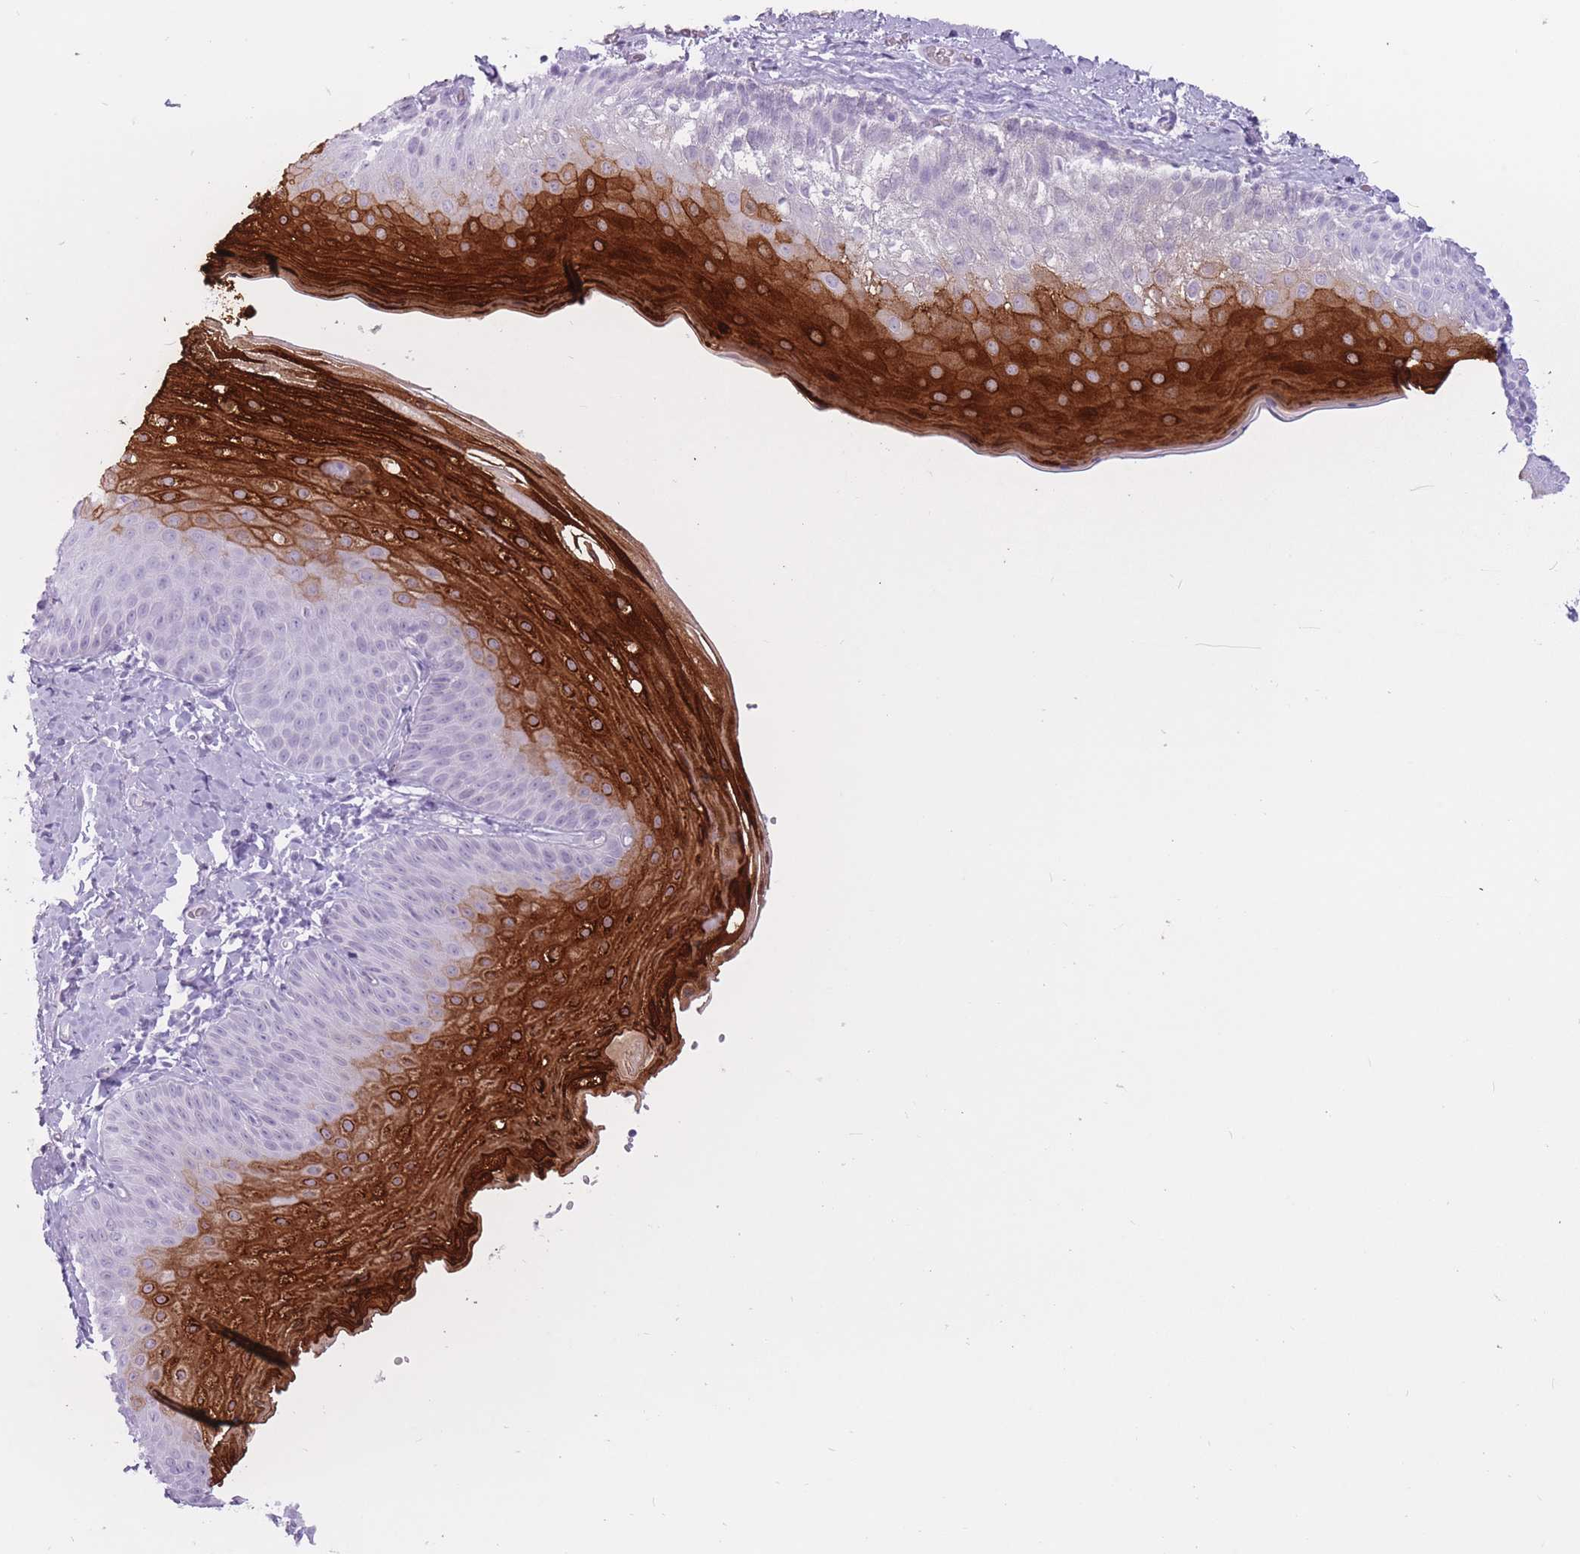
{"staining": {"intensity": "strong", "quantity": "25%-75%", "location": "cytoplasmic/membranous"}, "tissue": "skin", "cell_type": "Epidermal cells", "image_type": "normal", "snomed": [{"axis": "morphology", "description": "Normal tissue, NOS"}, {"axis": "morphology", "description": "Hemorrhoids"}, {"axis": "morphology", "description": "Inflammation, NOS"}, {"axis": "topography", "description": "Anal"}], "caption": "This micrograph exhibits unremarkable skin stained with IHC to label a protein in brown. The cytoplasmic/membranous of epidermal cells show strong positivity for the protein. Nuclei are counter-stained blue.", "gene": "PNMA3", "patient": {"sex": "male", "age": 60}}